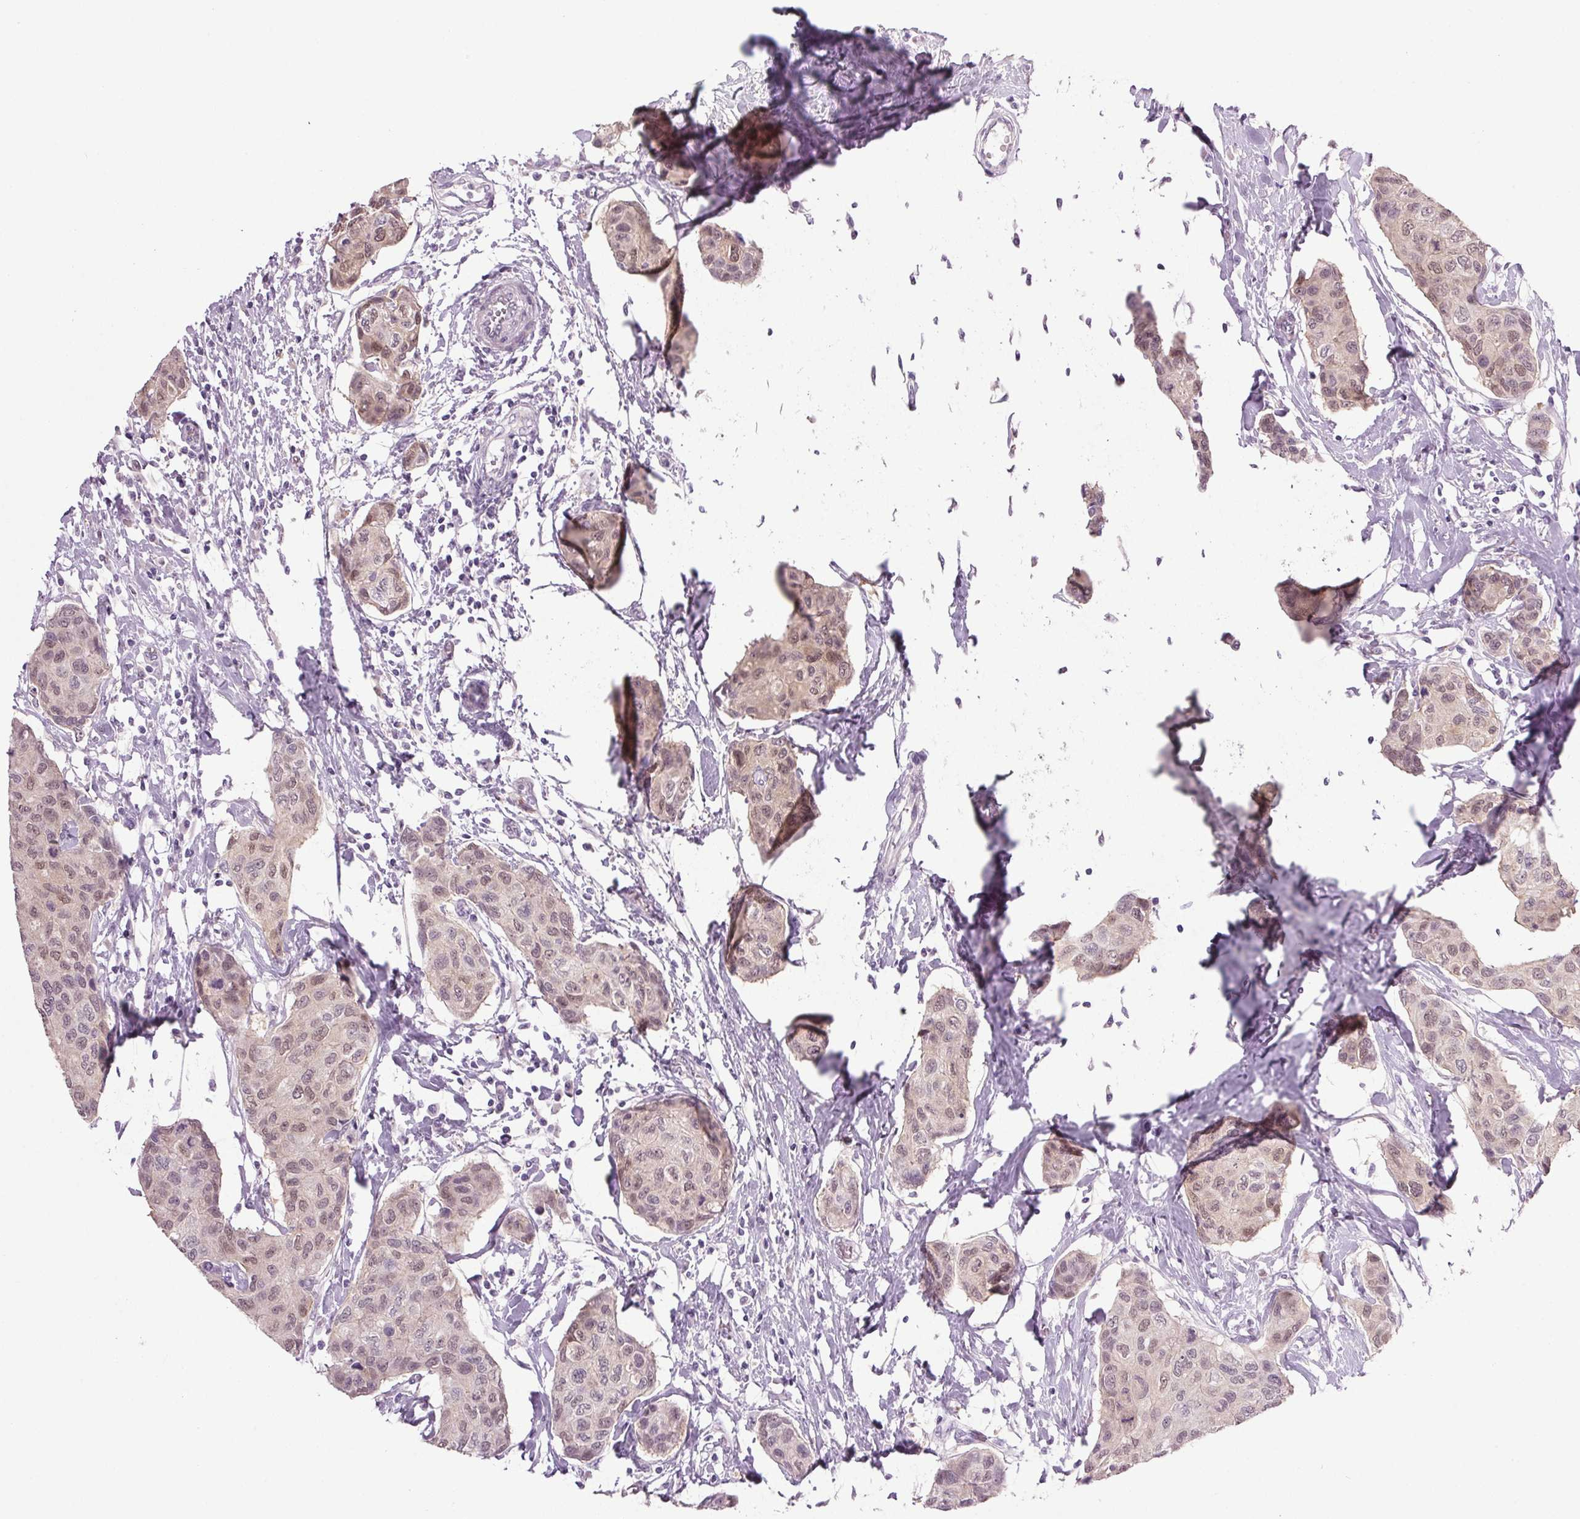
{"staining": {"intensity": "weak", "quantity": ">75%", "location": "cytoplasmic/membranous,nuclear"}, "tissue": "breast cancer", "cell_type": "Tumor cells", "image_type": "cancer", "snomed": [{"axis": "morphology", "description": "Duct carcinoma"}, {"axis": "topography", "description": "Breast"}], "caption": "A high-resolution image shows IHC staining of infiltrating ductal carcinoma (breast), which shows weak cytoplasmic/membranous and nuclear expression in approximately >75% of tumor cells.", "gene": "PPP1R1A", "patient": {"sex": "female", "age": 80}}